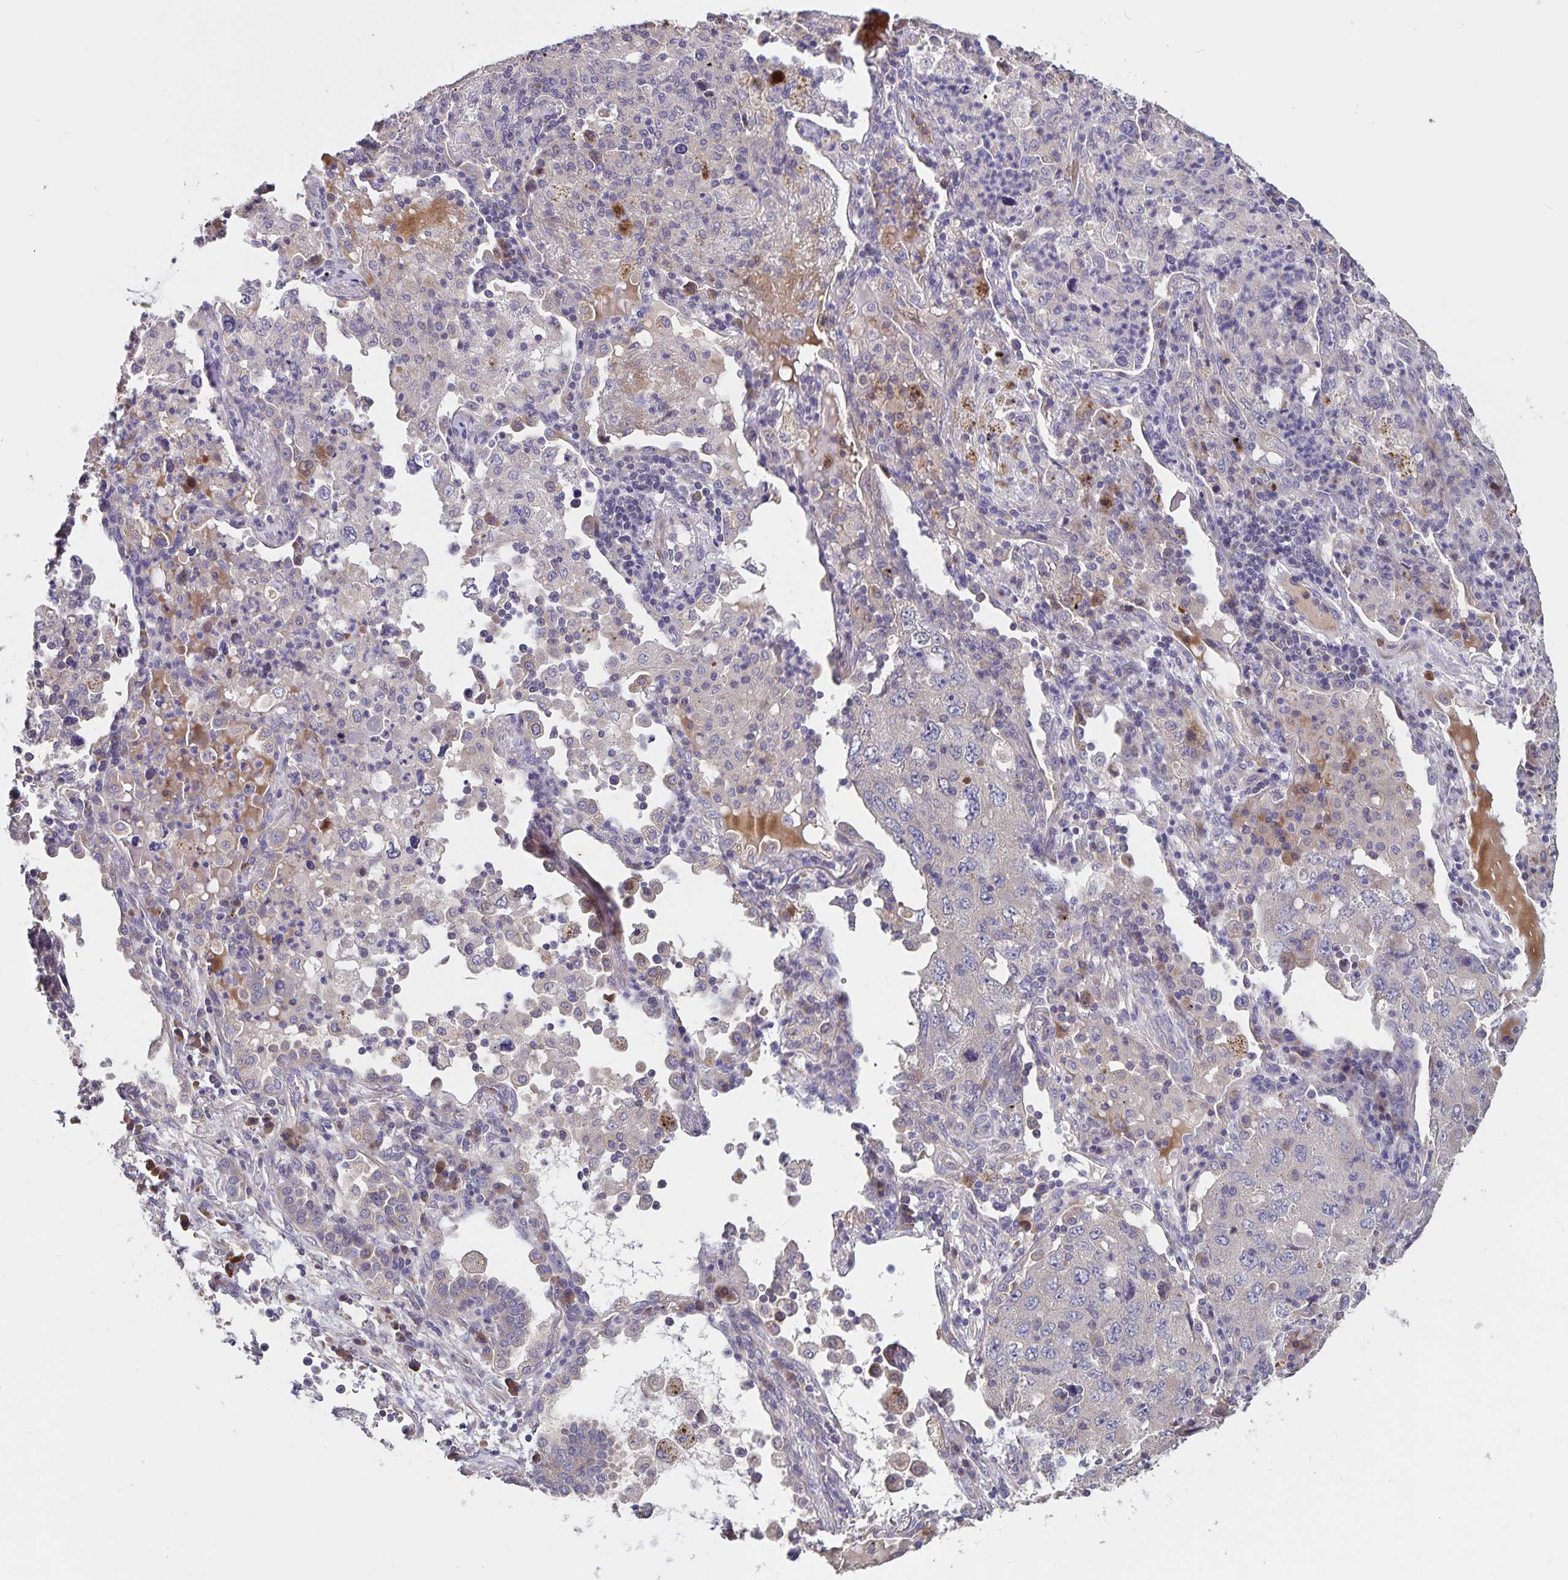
{"staining": {"intensity": "negative", "quantity": "none", "location": "none"}, "tissue": "lung cancer", "cell_type": "Tumor cells", "image_type": "cancer", "snomed": [{"axis": "morphology", "description": "Adenocarcinoma, NOS"}, {"axis": "topography", "description": "Lung"}], "caption": "High magnification brightfield microscopy of adenocarcinoma (lung) stained with DAB (3,3'-diaminobenzidine) (brown) and counterstained with hematoxylin (blue): tumor cells show no significant staining.", "gene": "FBXL16", "patient": {"sex": "female", "age": 57}}